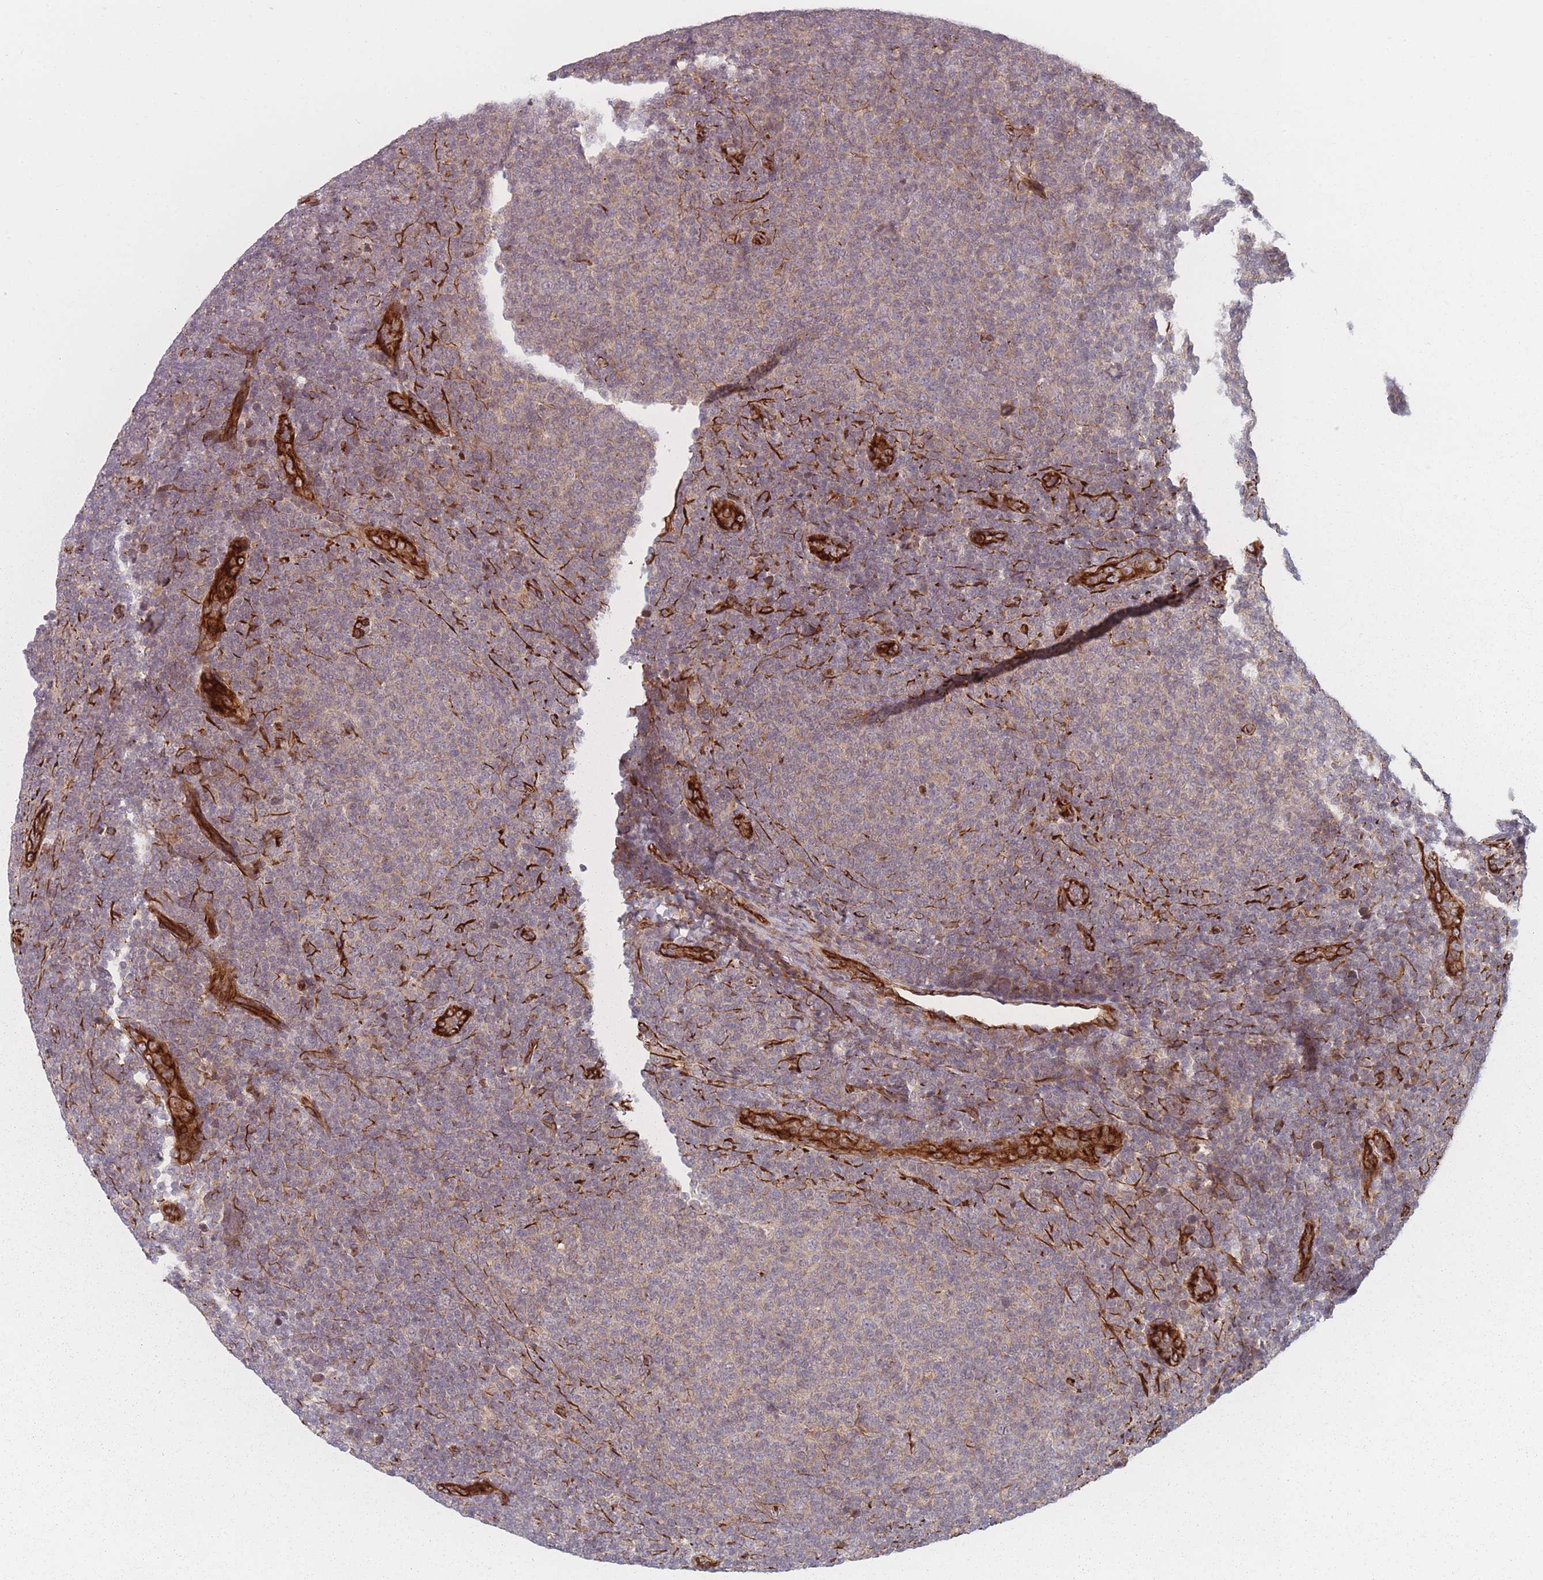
{"staining": {"intensity": "negative", "quantity": "none", "location": "none"}, "tissue": "lymphoma", "cell_type": "Tumor cells", "image_type": "cancer", "snomed": [{"axis": "morphology", "description": "Malignant lymphoma, non-Hodgkin's type, Low grade"}, {"axis": "topography", "description": "Lymph node"}], "caption": "Tumor cells are negative for brown protein staining in malignant lymphoma, non-Hodgkin's type (low-grade).", "gene": "EEF1AKMT2", "patient": {"sex": "male", "age": 66}}